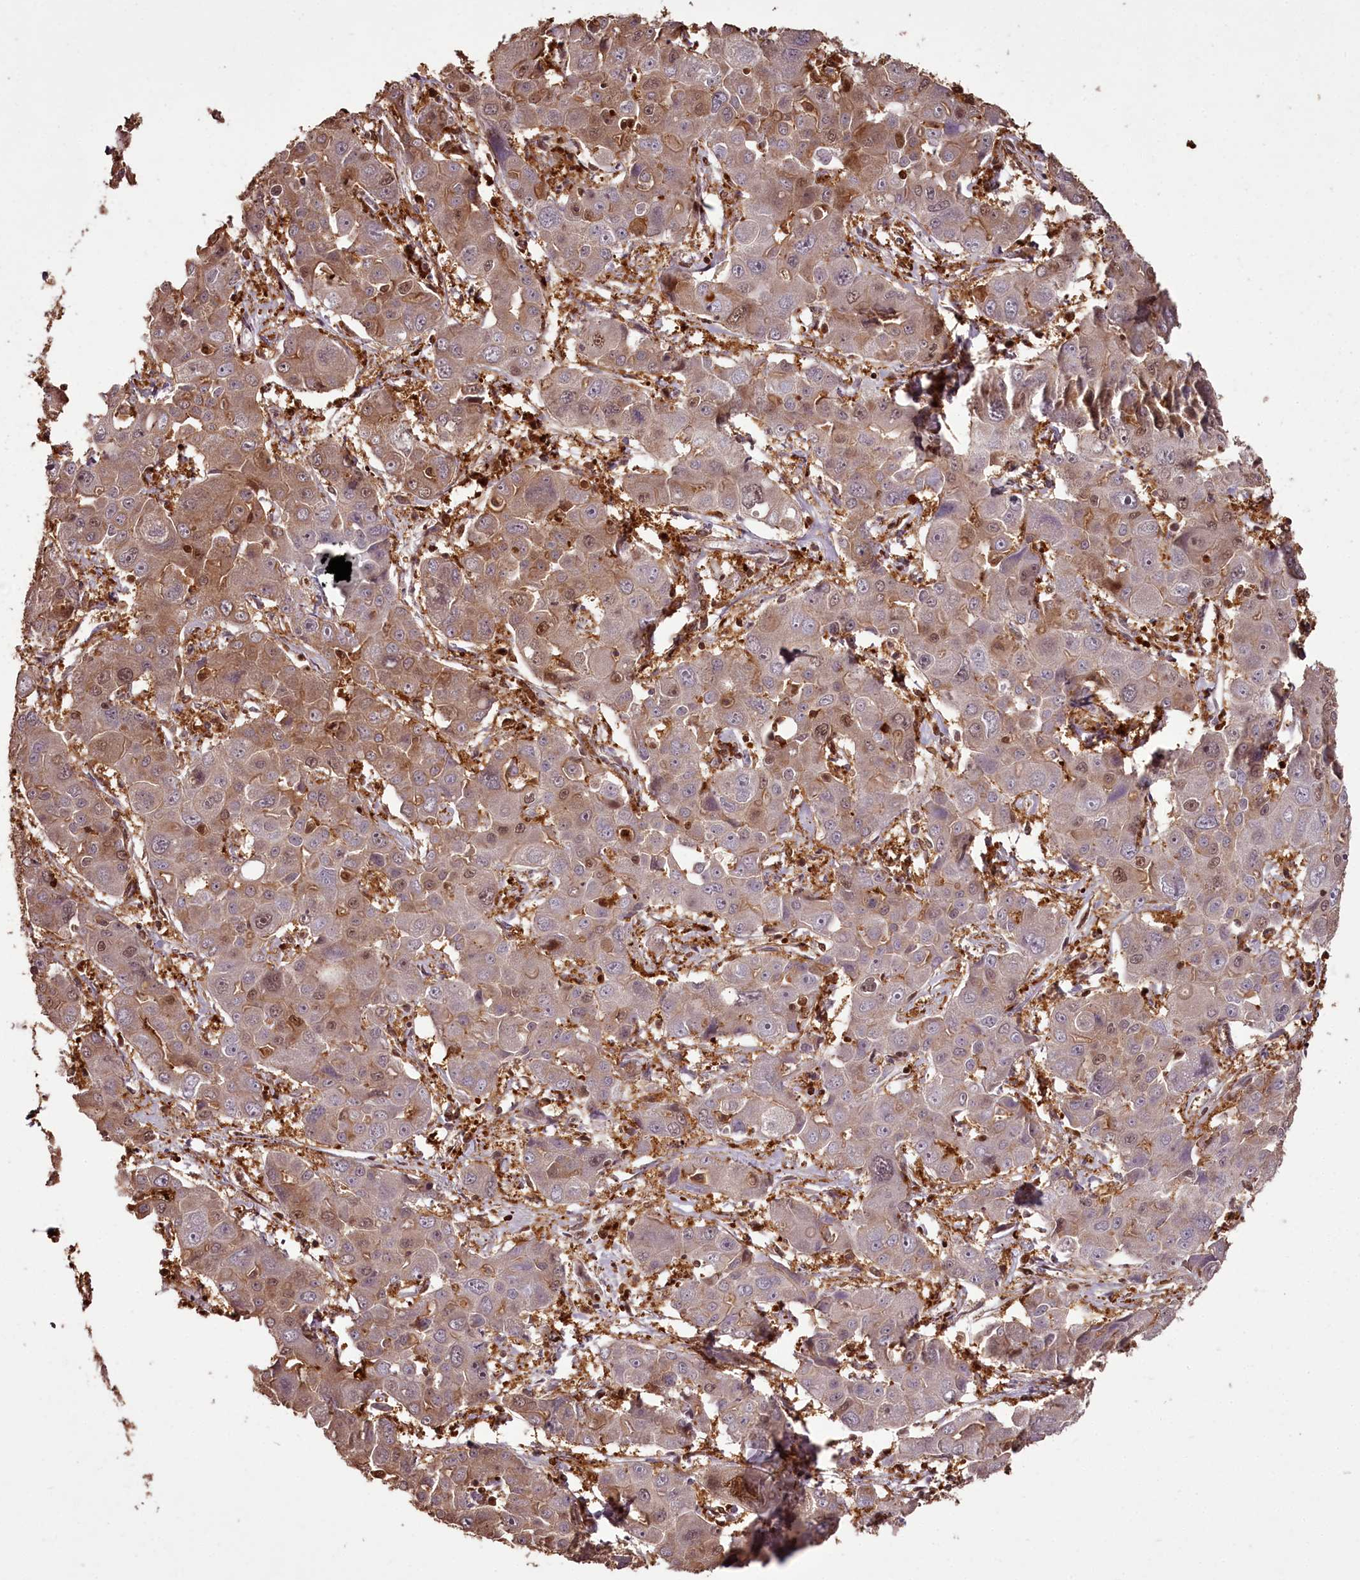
{"staining": {"intensity": "weak", "quantity": "25%-75%", "location": "cytoplasmic/membranous,nuclear"}, "tissue": "liver cancer", "cell_type": "Tumor cells", "image_type": "cancer", "snomed": [{"axis": "morphology", "description": "Cholangiocarcinoma"}, {"axis": "topography", "description": "Liver"}], "caption": "Cholangiocarcinoma (liver) tissue demonstrates weak cytoplasmic/membranous and nuclear positivity in approximately 25%-75% of tumor cells The protein of interest is shown in brown color, while the nuclei are stained blue.", "gene": "NPRL2", "patient": {"sex": "male", "age": 67}}